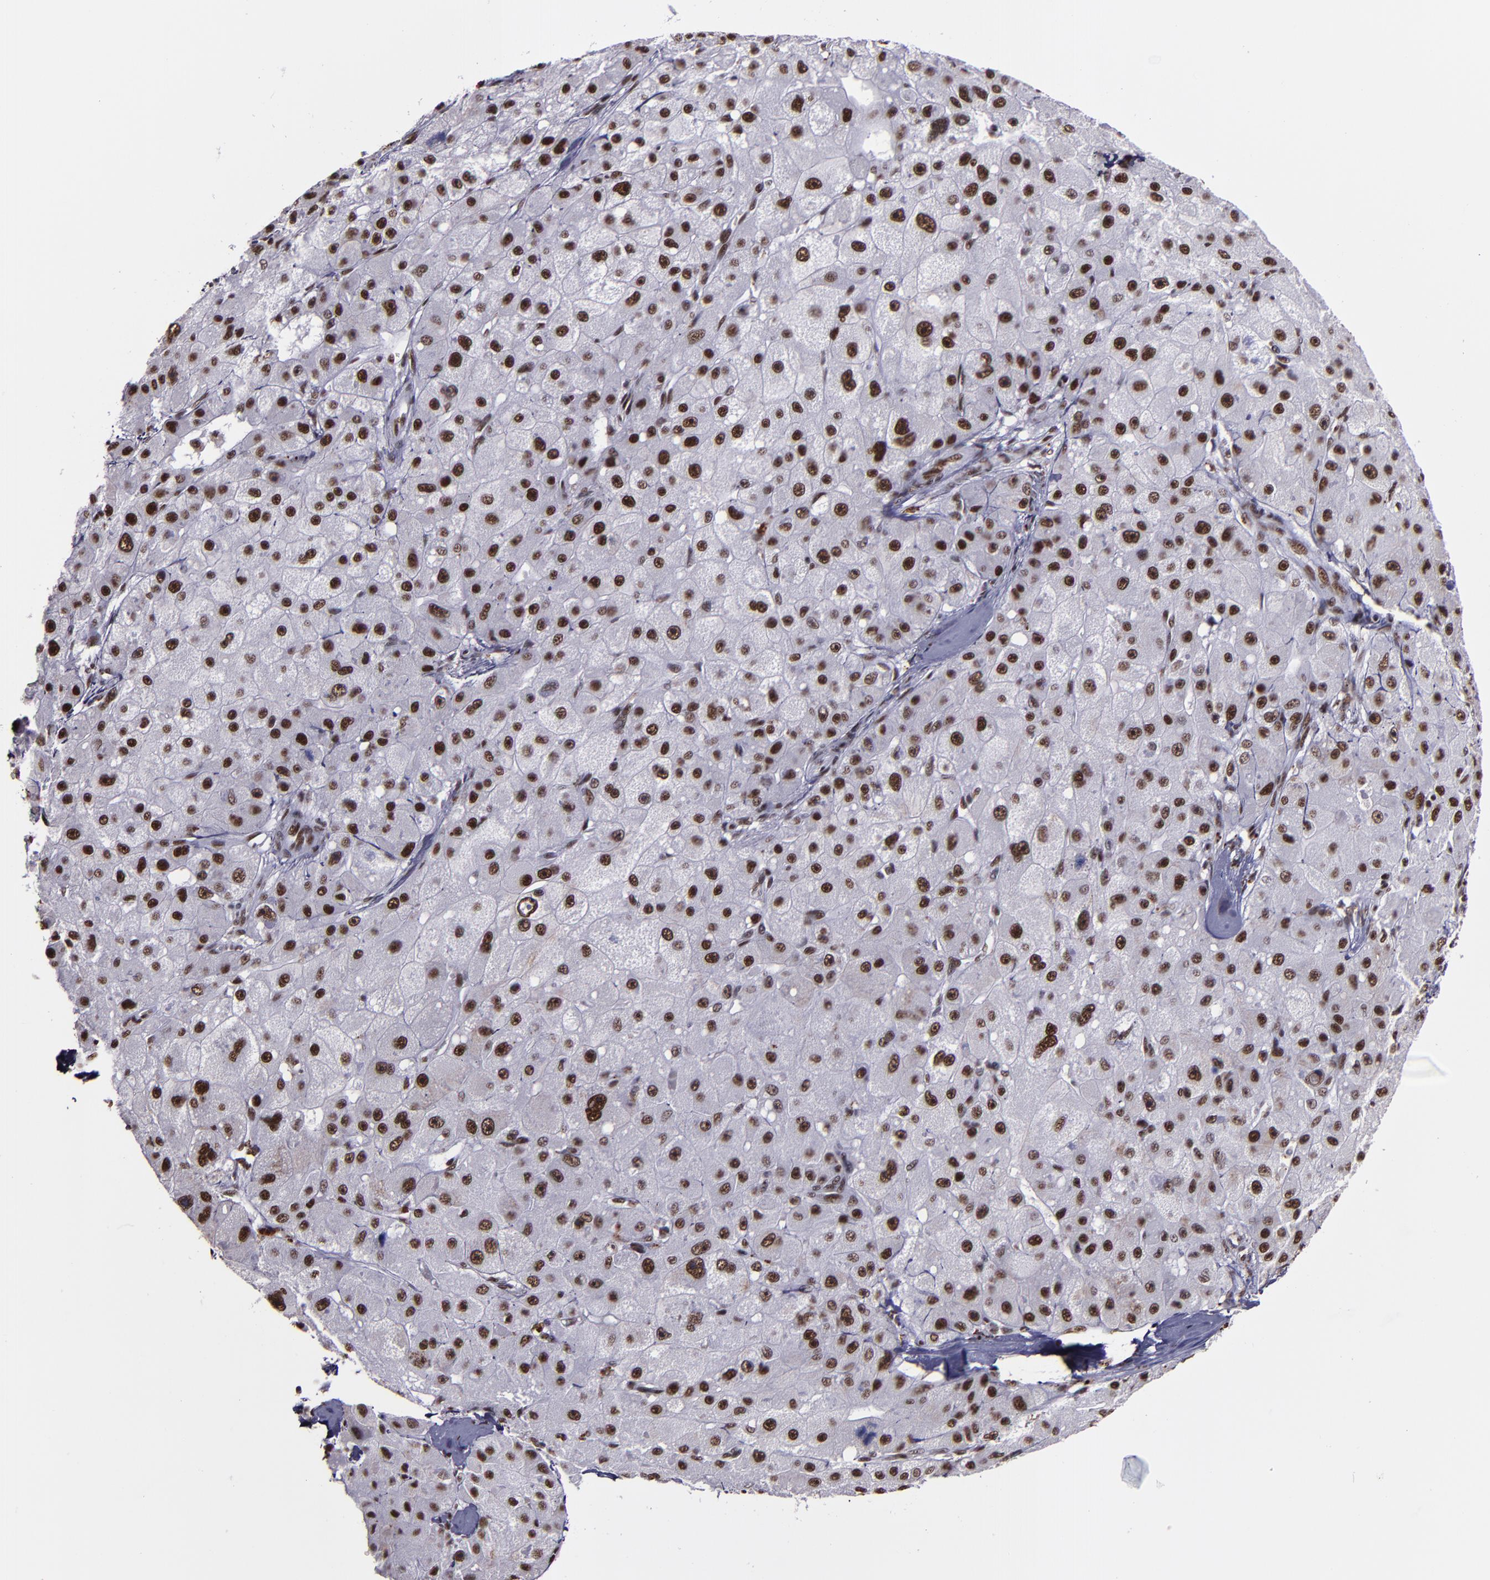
{"staining": {"intensity": "strong", "quantity": ">75%", "location": "nuclear"}, "tissue": "liver cancer", "cell_type": "Tumor cells", "image_type": "cancer", "snomed": [{"axis": "morphology", "description": "Carcinoma, Hepatocellular, NOS"}, {"axis": "topography", "description": "Liver"}], "caption": "Brown immunohistochemical staining in human liver cancer demonstrates strong nuclear expression in approximately >75% of tumor cells. (Brightfield microscopy of DAB IHC at high magnification).", "gene": "PPP4R3A", "patient": {"sex": "male", "age": 80}}